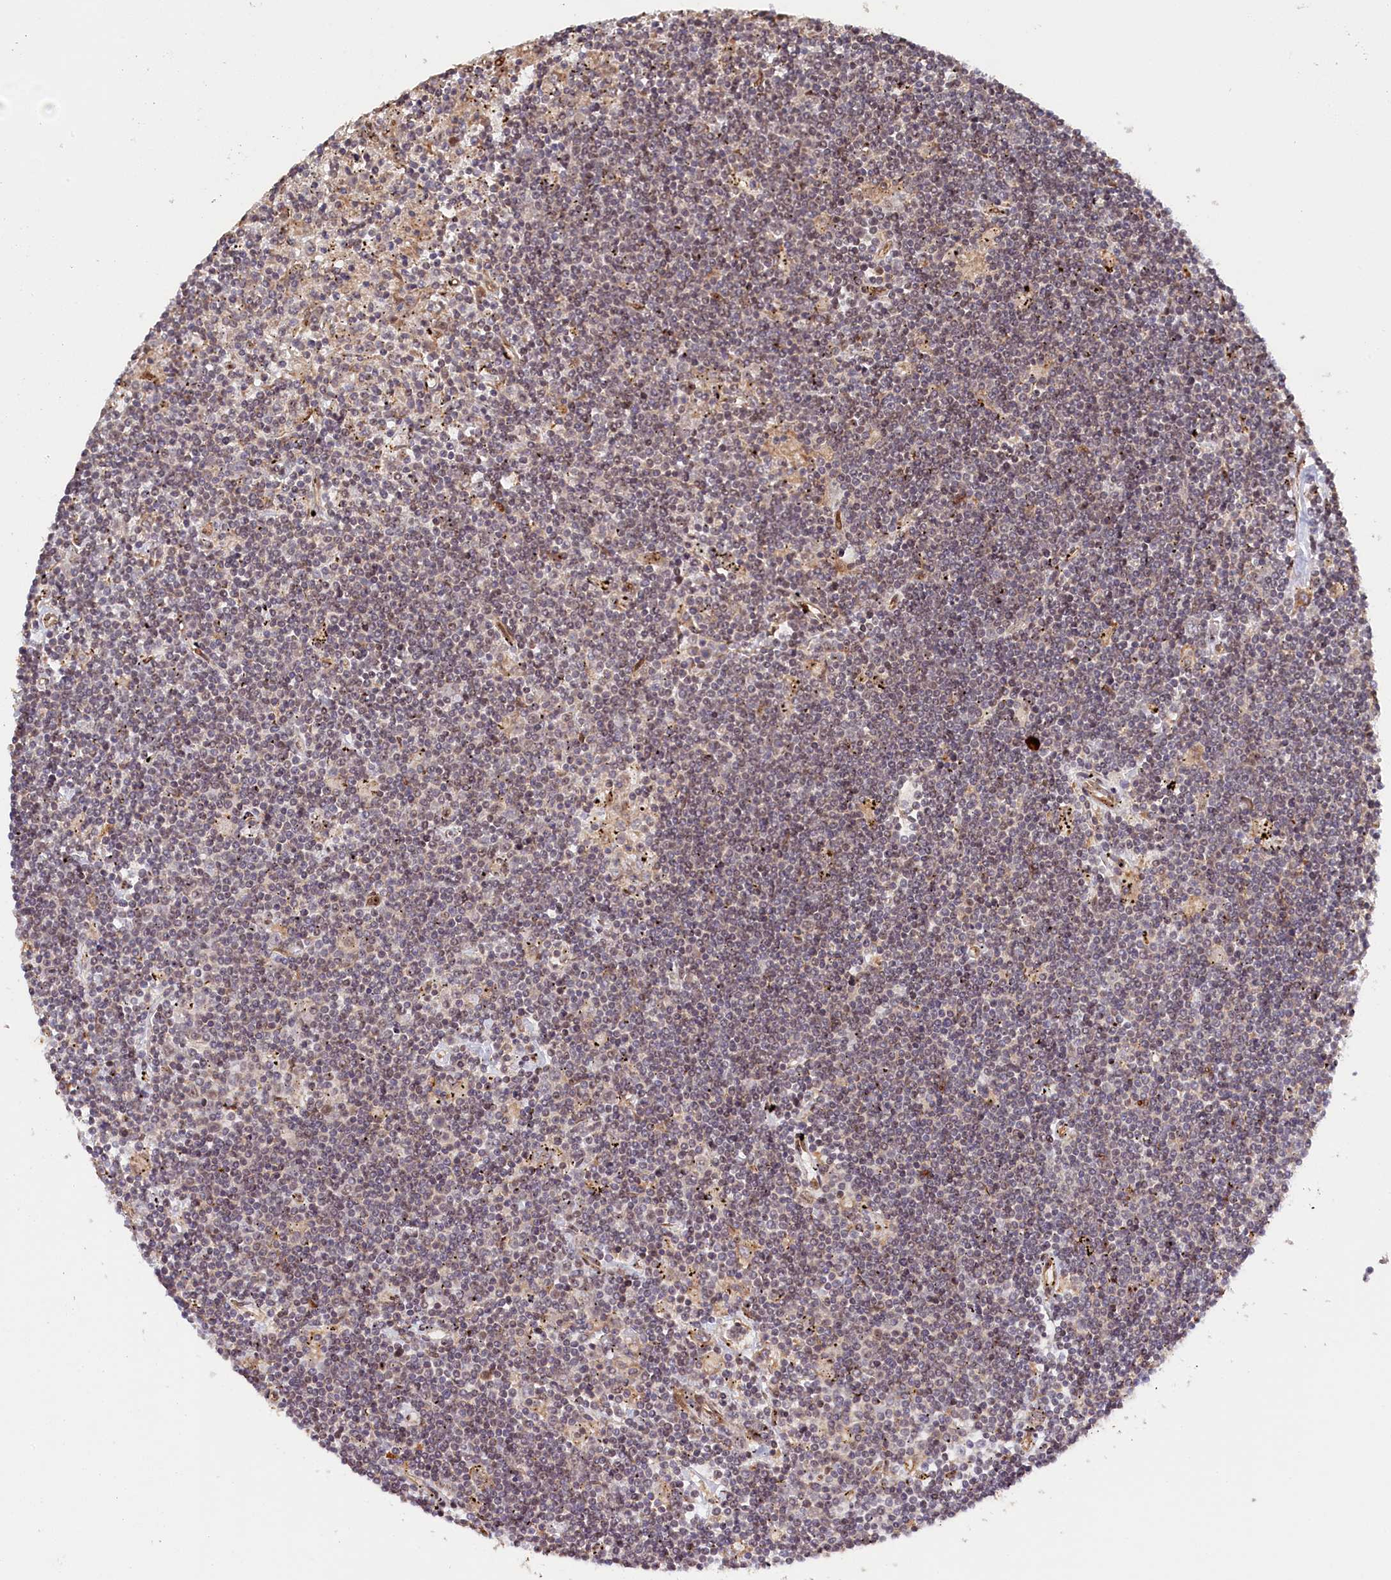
{"staining": {"intensity": "negative", "quantity": "none", "location": "none"}, "tissue": "lymphoma", "cell_type": "Tumor cells", "image_type": "cancer", "snomed": [{"axis": "morphology", "description": "Malignant lymphoma, non-Hodgkin's type, Low grade"}, {"axis": "topography", "description": "Spleen"}], "caption": "High power microscopy histopathology image of an immunohistochemistry (IHC) micrograph of lymphoma, revealing no significant staining in tumor cells.", "gene": "ANKRD24", "patient": {"sex": "male", "age": 76}}